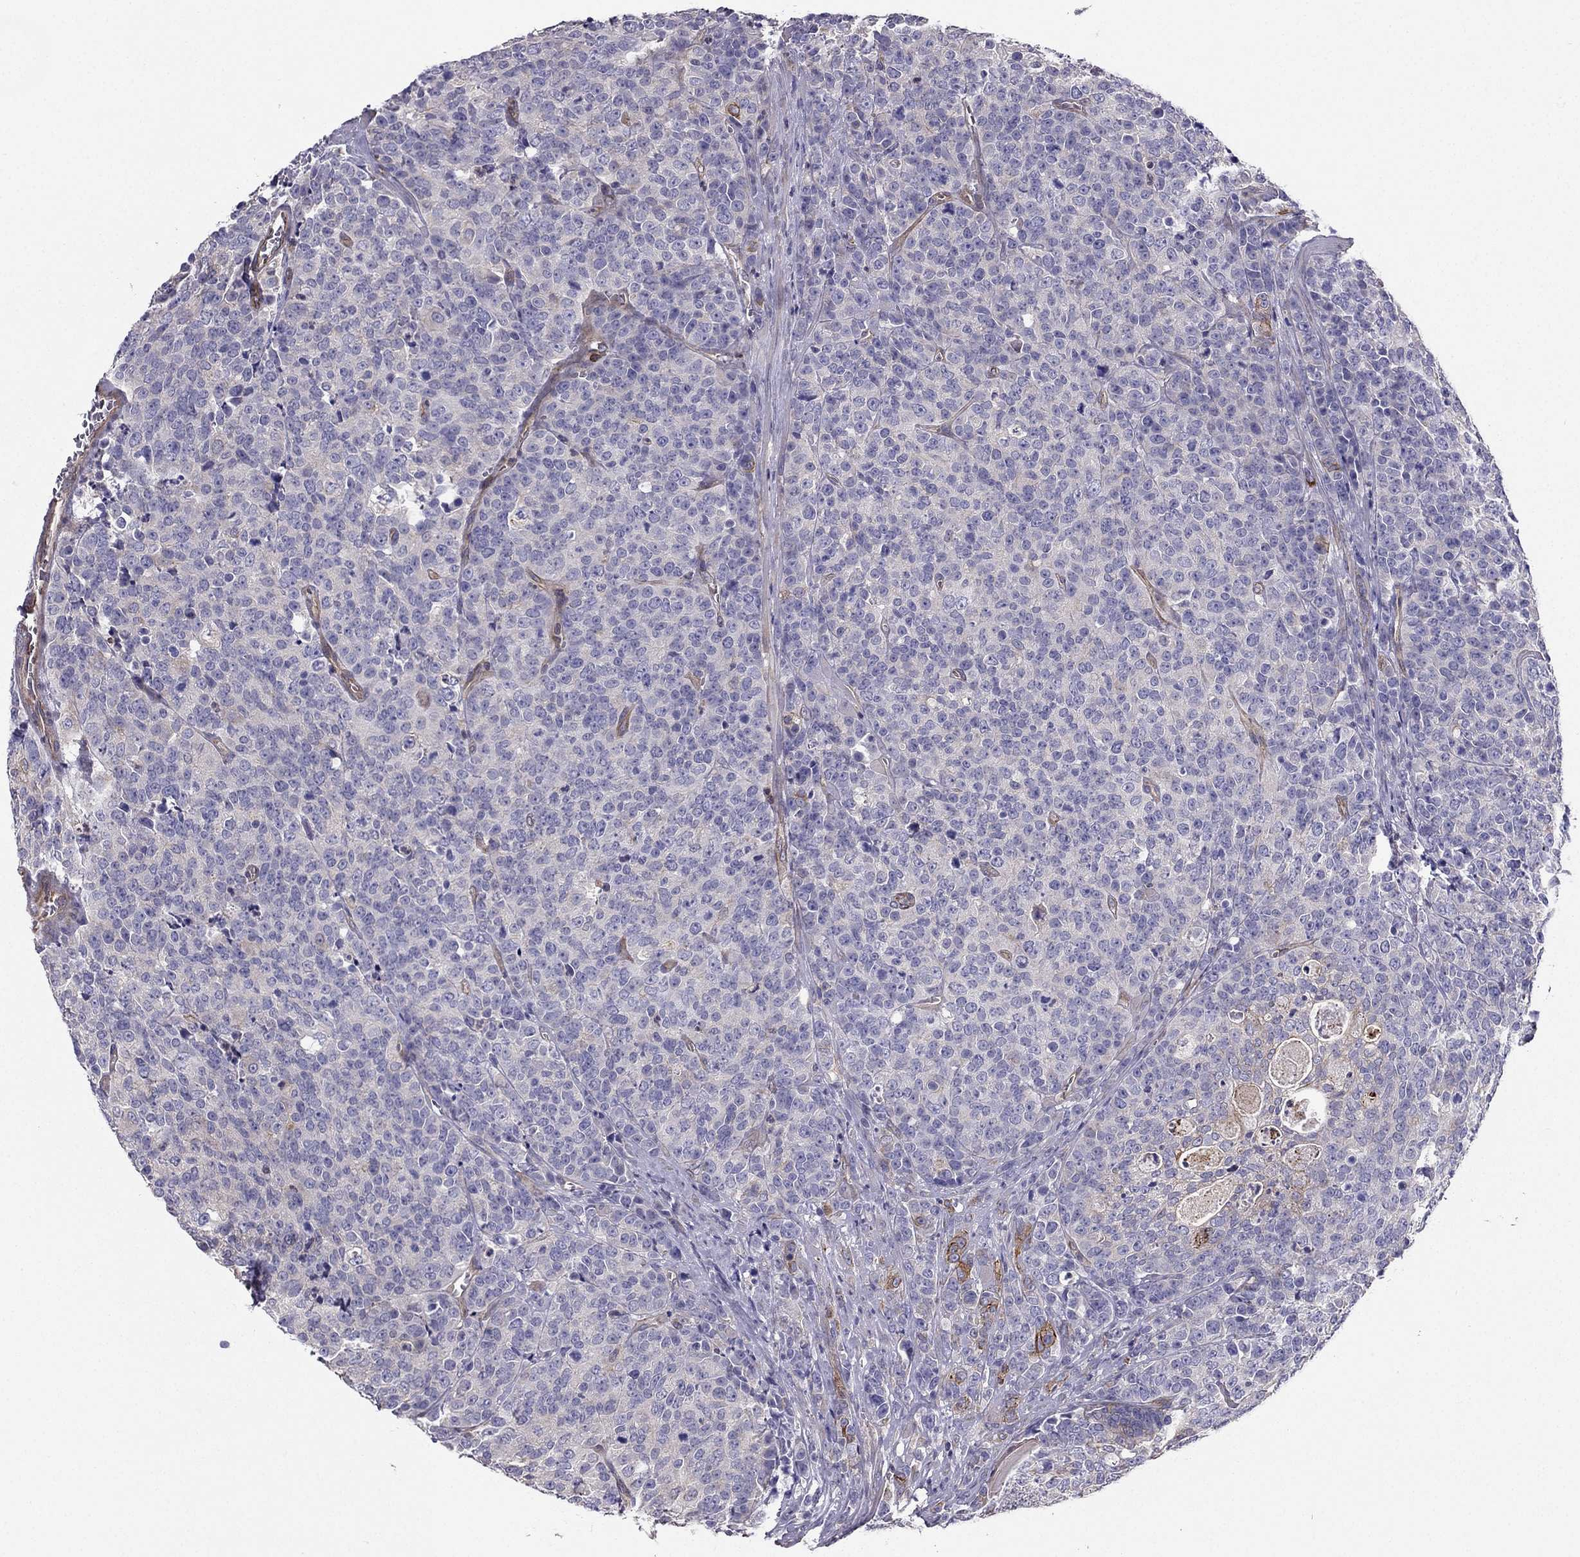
{"staining": {"intensity": "negative", "quantity": "none", "location": "none"}, "tissue": "prostate cancer", "cell_type": "Tumor cells", "image_type": "cancer", "snomed": [{"axis": "morphology", "description": "Adenocarcinoma, NOS"}, {"axis": "topography", "description": "Prostate"}], "caption": "This is an IHC image of human prostate cancer (adenocarcinoma). There is no positivity in tumor cells.", "gene": "ENOX1", "patient": {"sex": "male", "age": 67}}